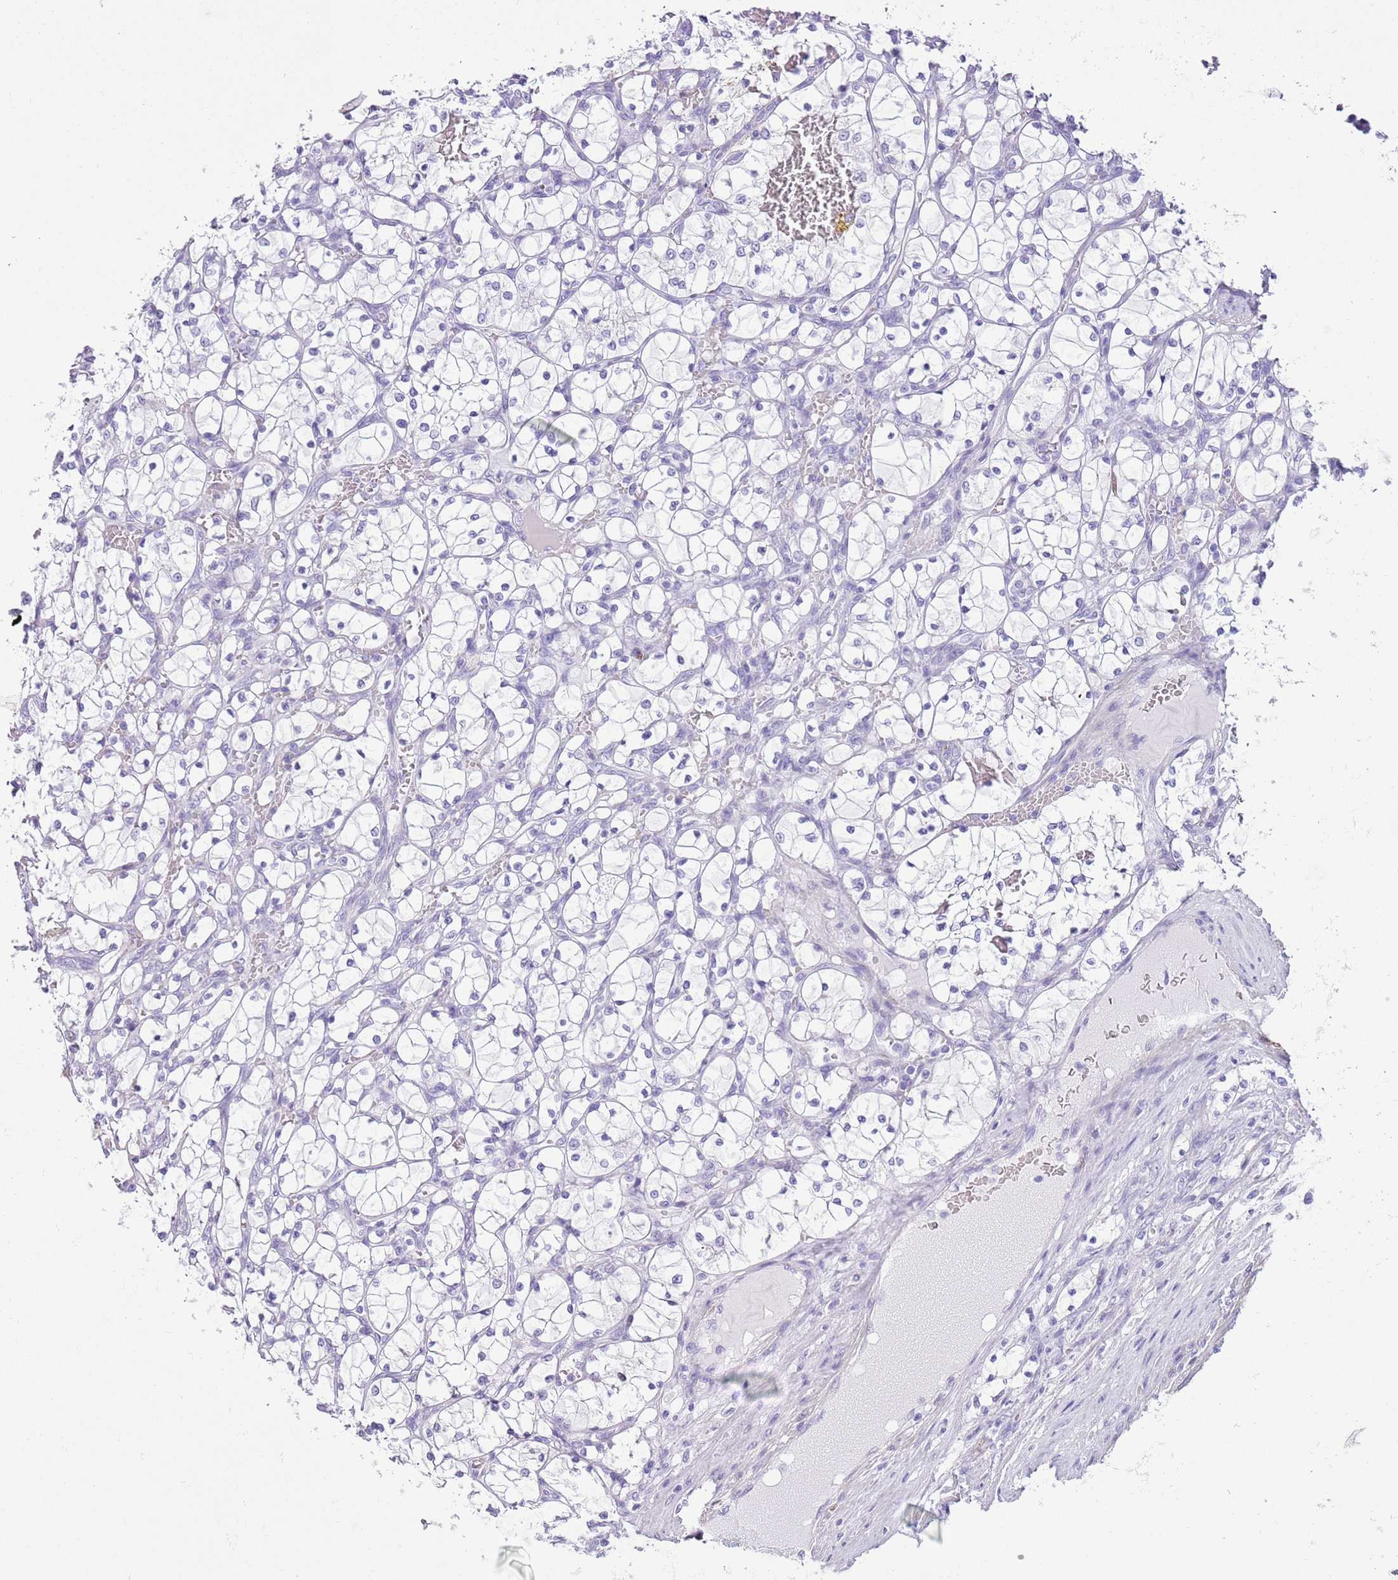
{"staining": {"intensity": "negative", "quantity": "none", "location": "none"}, "tissue": "renal cancer", "cell_type": "Tumor cells", "image_type": "cancer", "snomed": [{"axis": "morphology", "description": "Adenocarcinoma, NOS"}, {"axis": "topography", "description": "Kidney"}], "caption": "An image of renal cancer stained for a protein displays no brown staining in tumor cells.", "gene": "SLC7A14", "patient": {"sex": "female", "age": 69}}